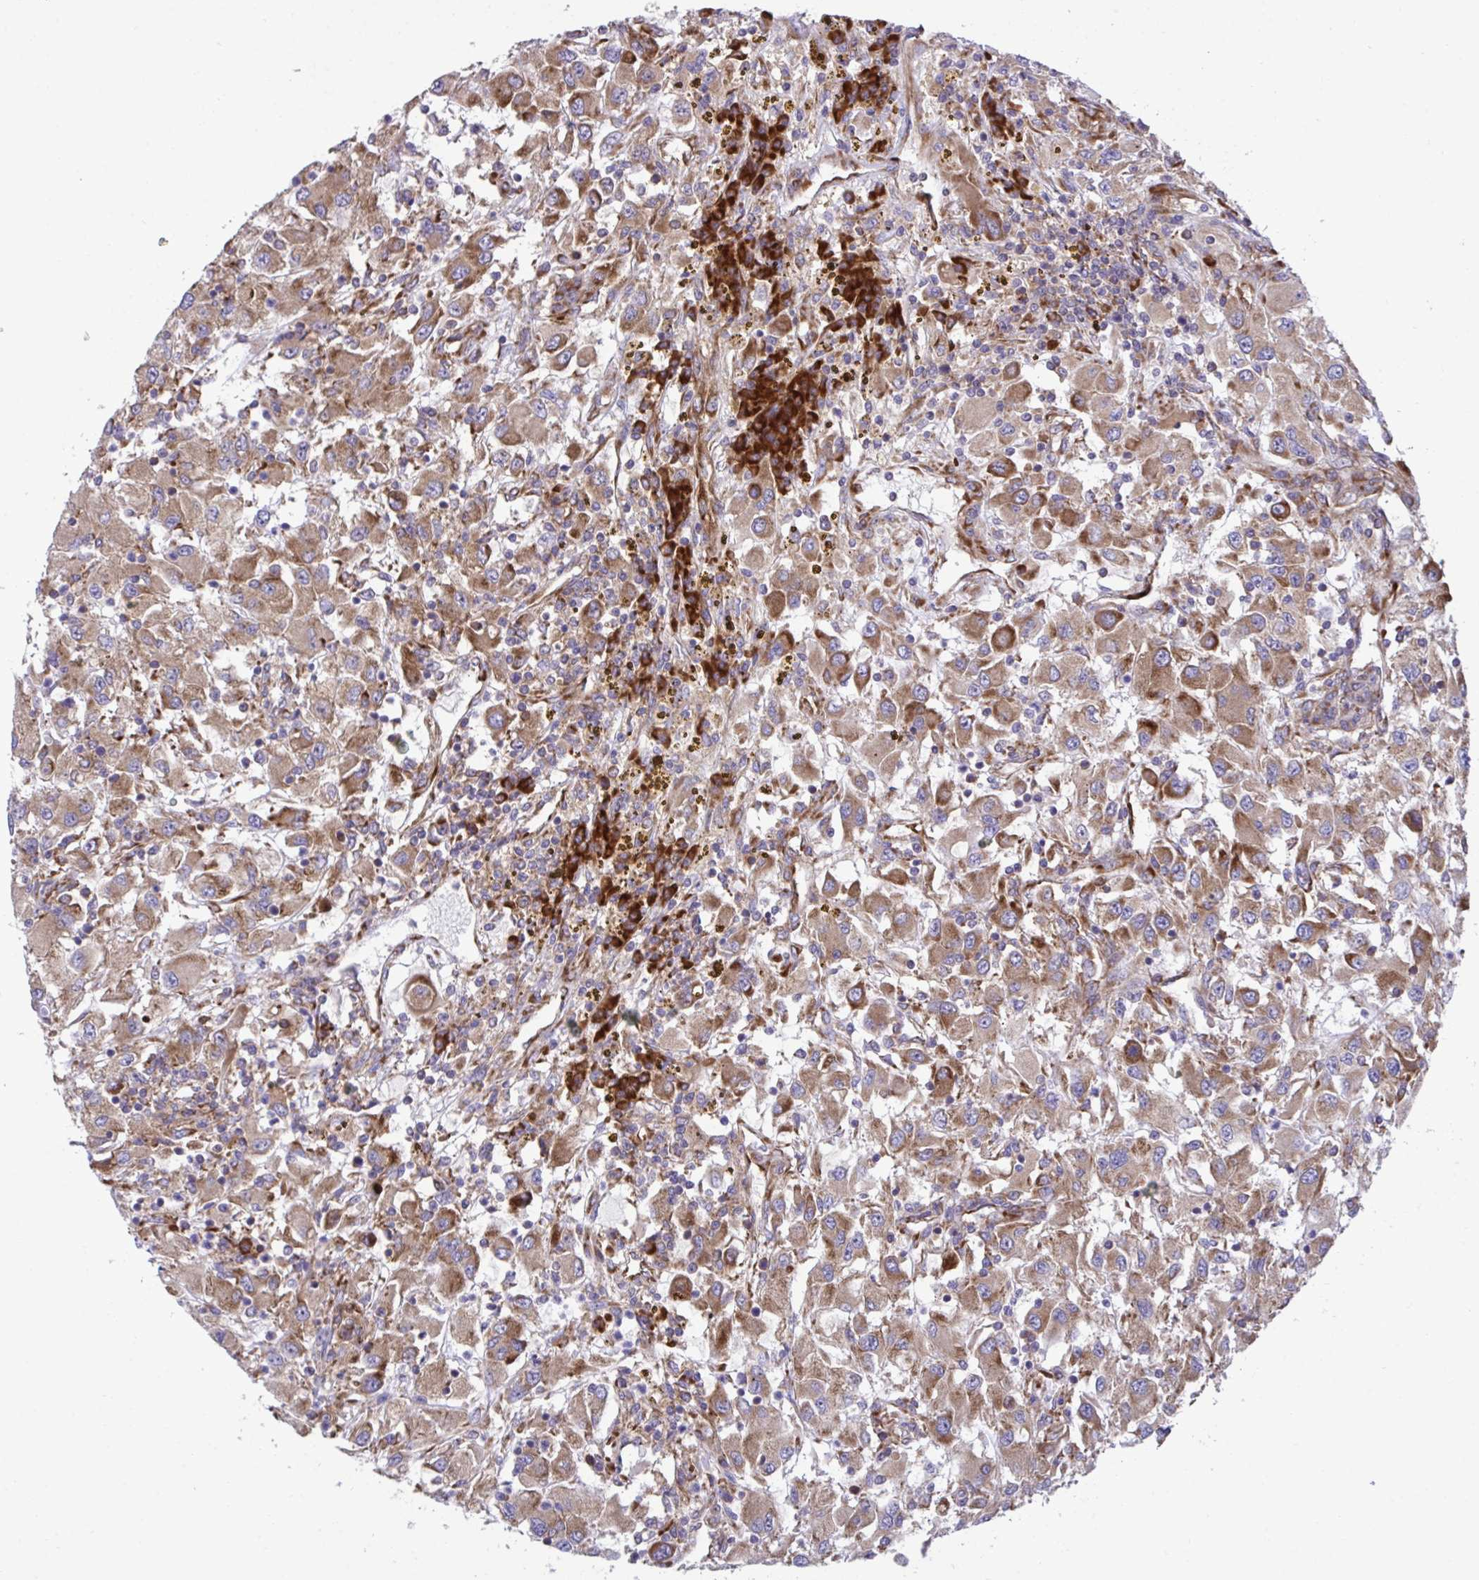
{"staining": {"intensity": "moderate", "quantity": ">75%", "location": "cytoplasmic/membranous"}, "tissue": "renal cancer", "cell_type": "Tumor cells", "image_type": "cancer", "snomed": [{"axis": "morphology", "description": "Adenocarcinoma, NOS"}, {"axis": "topography", "description": "Kidney"}], "caption": "Protein expression analysis of human renal adenocarcinoma reveals moderate cytoplasmic/membranous expression in approximately >75% of tumor cells.", "gene": "RPS15", "patient": {"sex": "female", "age": 67}}